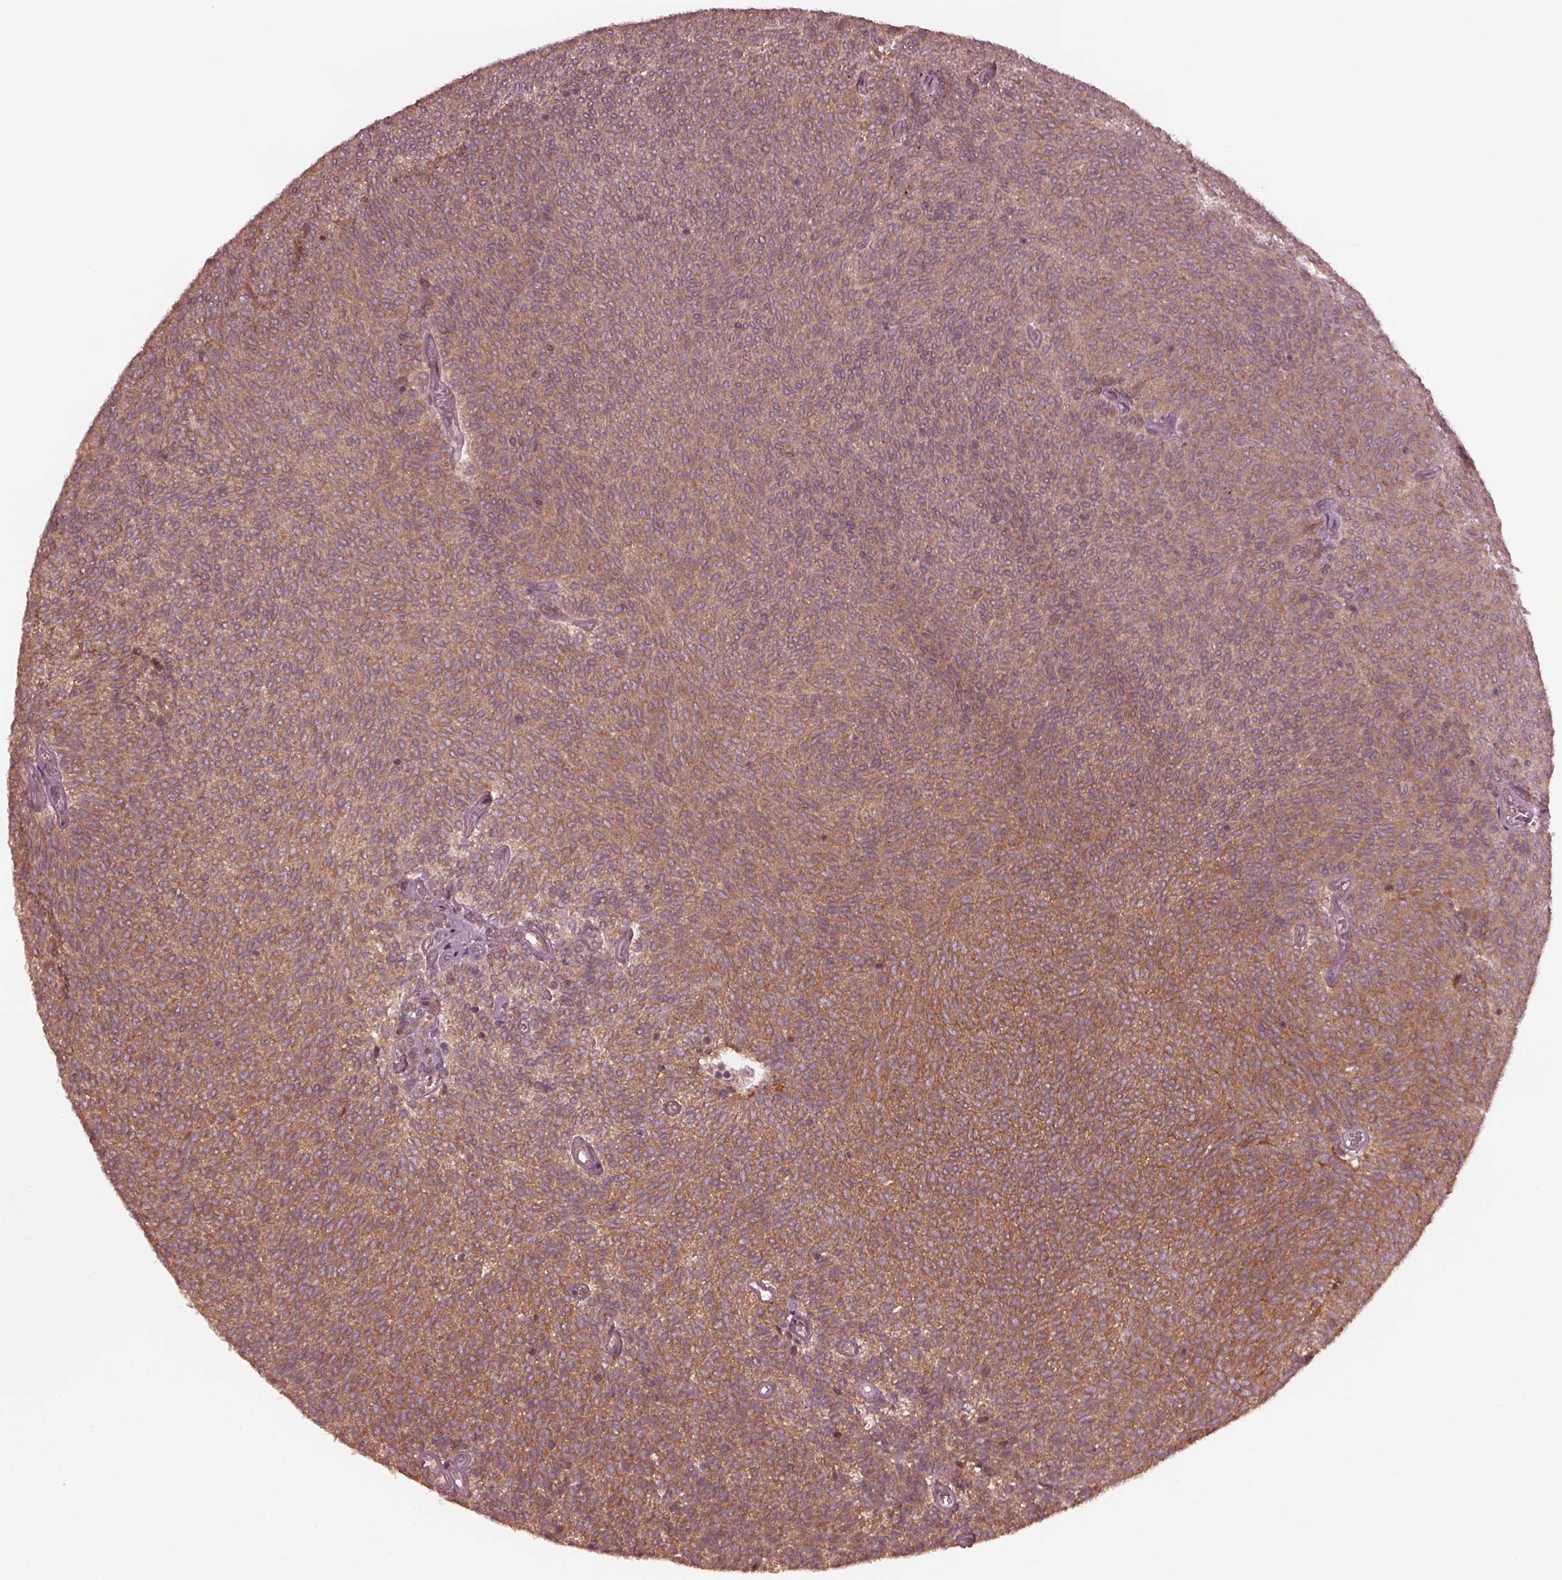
{"staining": {"intensity": "moderate", "quantity": ">75%", "location": "cytoplasmic/membranous"}, "tissue": "urothelial cancer", "cell_type": "Tumor cells", "image_type": "cancer", "snomed": [{"axis": "morphology", "description": "Urothelial carcinoma, Low grade"}, {"axis": "topography", "description": "Urinary bladder"}], "caption": "Protein analysis of low-grade urothelial carcinoma tissue displays moderate cytoplasmic/membranous staining in approximately >75% of tumor cells.", "gene": "FAF2", "patient": {"sex": "male", "age": 77}}